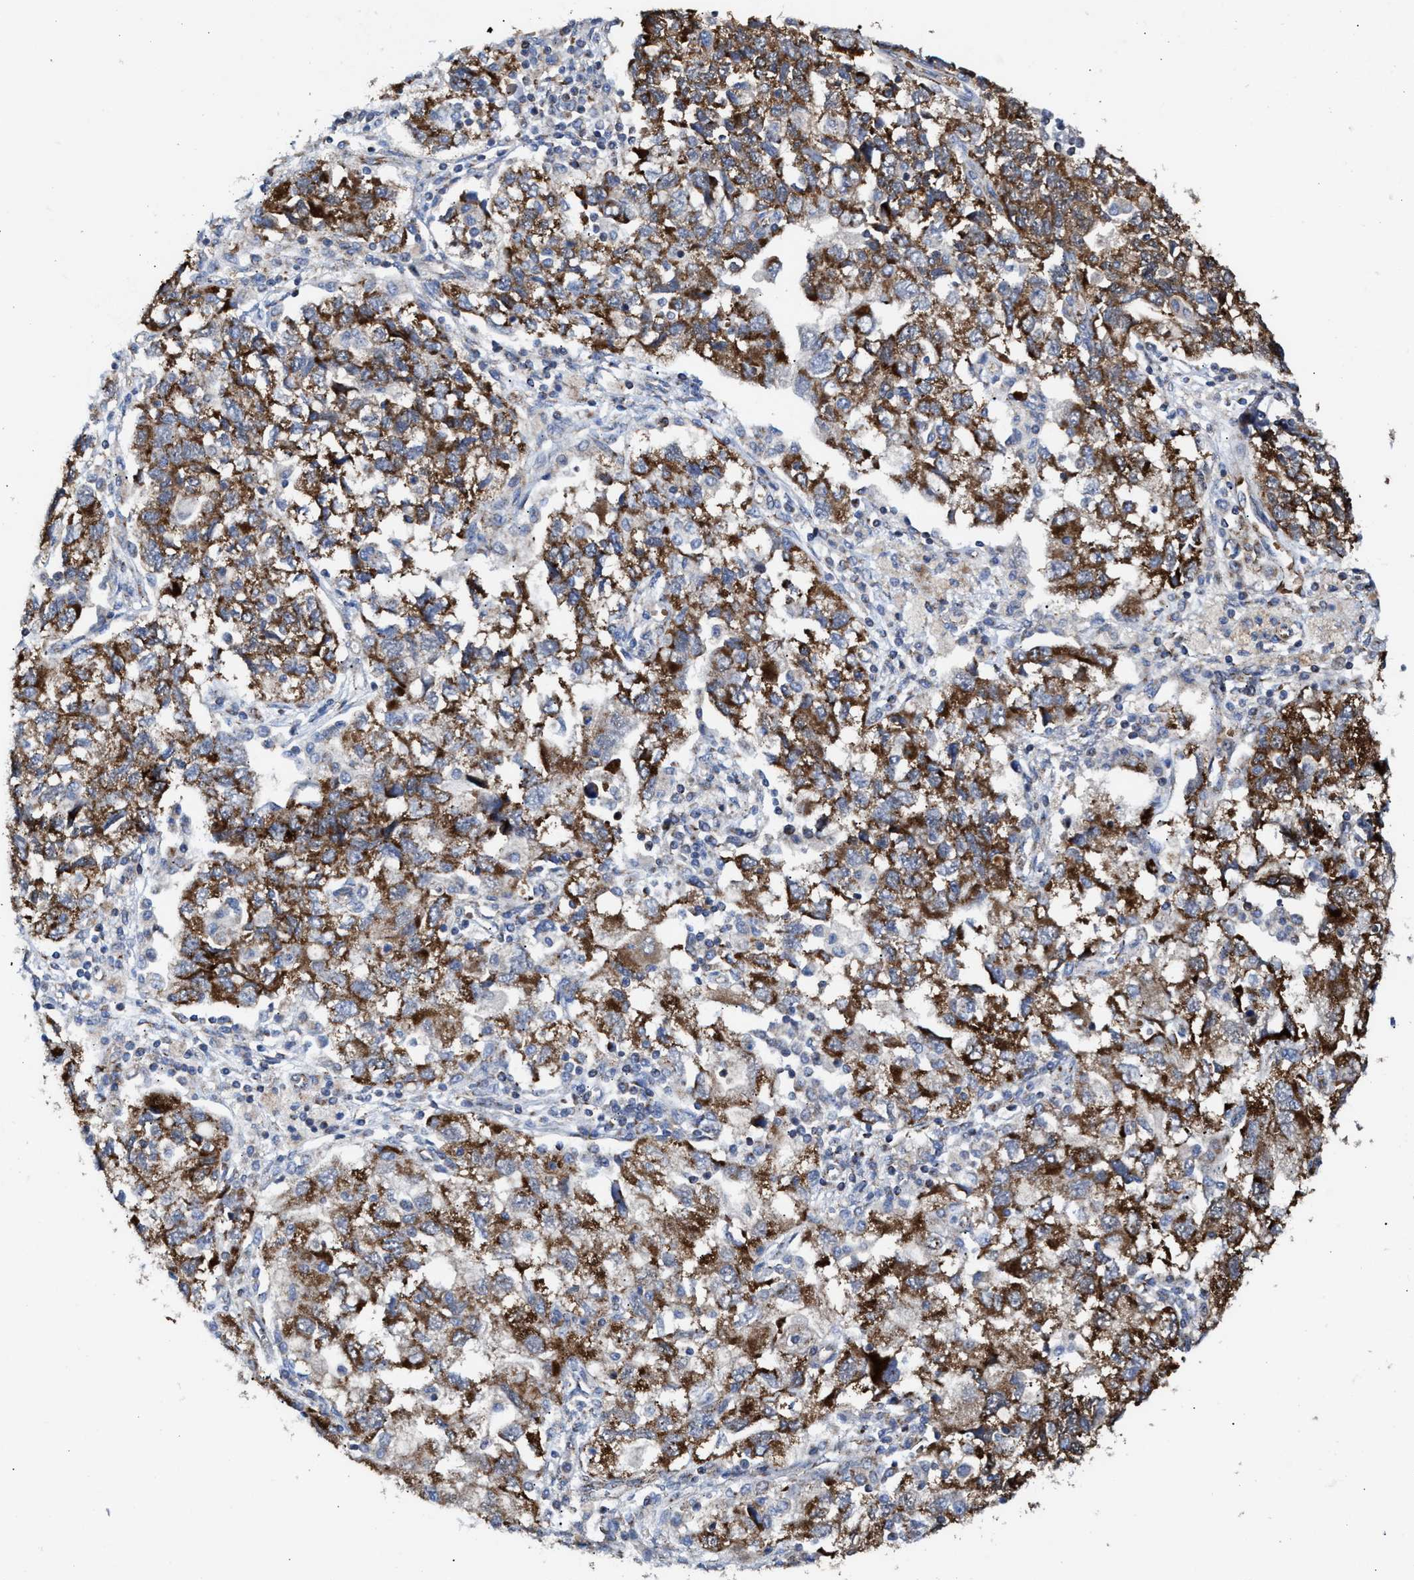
{"staining": {"intensity": "strong", "quantity": ">75%", "location": "cytoplasmic/membranous"}, "tissue": "ovarian cancer", "cell_type": "Tumor cells", "image_type": "cancer", "snomed": [{"axis": "morphology", "description": "Carcinoma, NOS"}, {"axis": "morphology", "description": "Cystadenocarcinoma, serous, NOS"}, {"axis": "topography", "description": "Ovary"}], "caption": "Protein staining of ovarian cancer tissue demonstrates strong cytoplasmic/membranous staining in about >75% of tumor cells. The staining was performed using DAB to visualize the protein expression in brown, while the nuclei were stained in blue with hematoxylin (Magnification: 20x).", "gene": "MECR", "patient": {"sex": "female", "age": 69}}